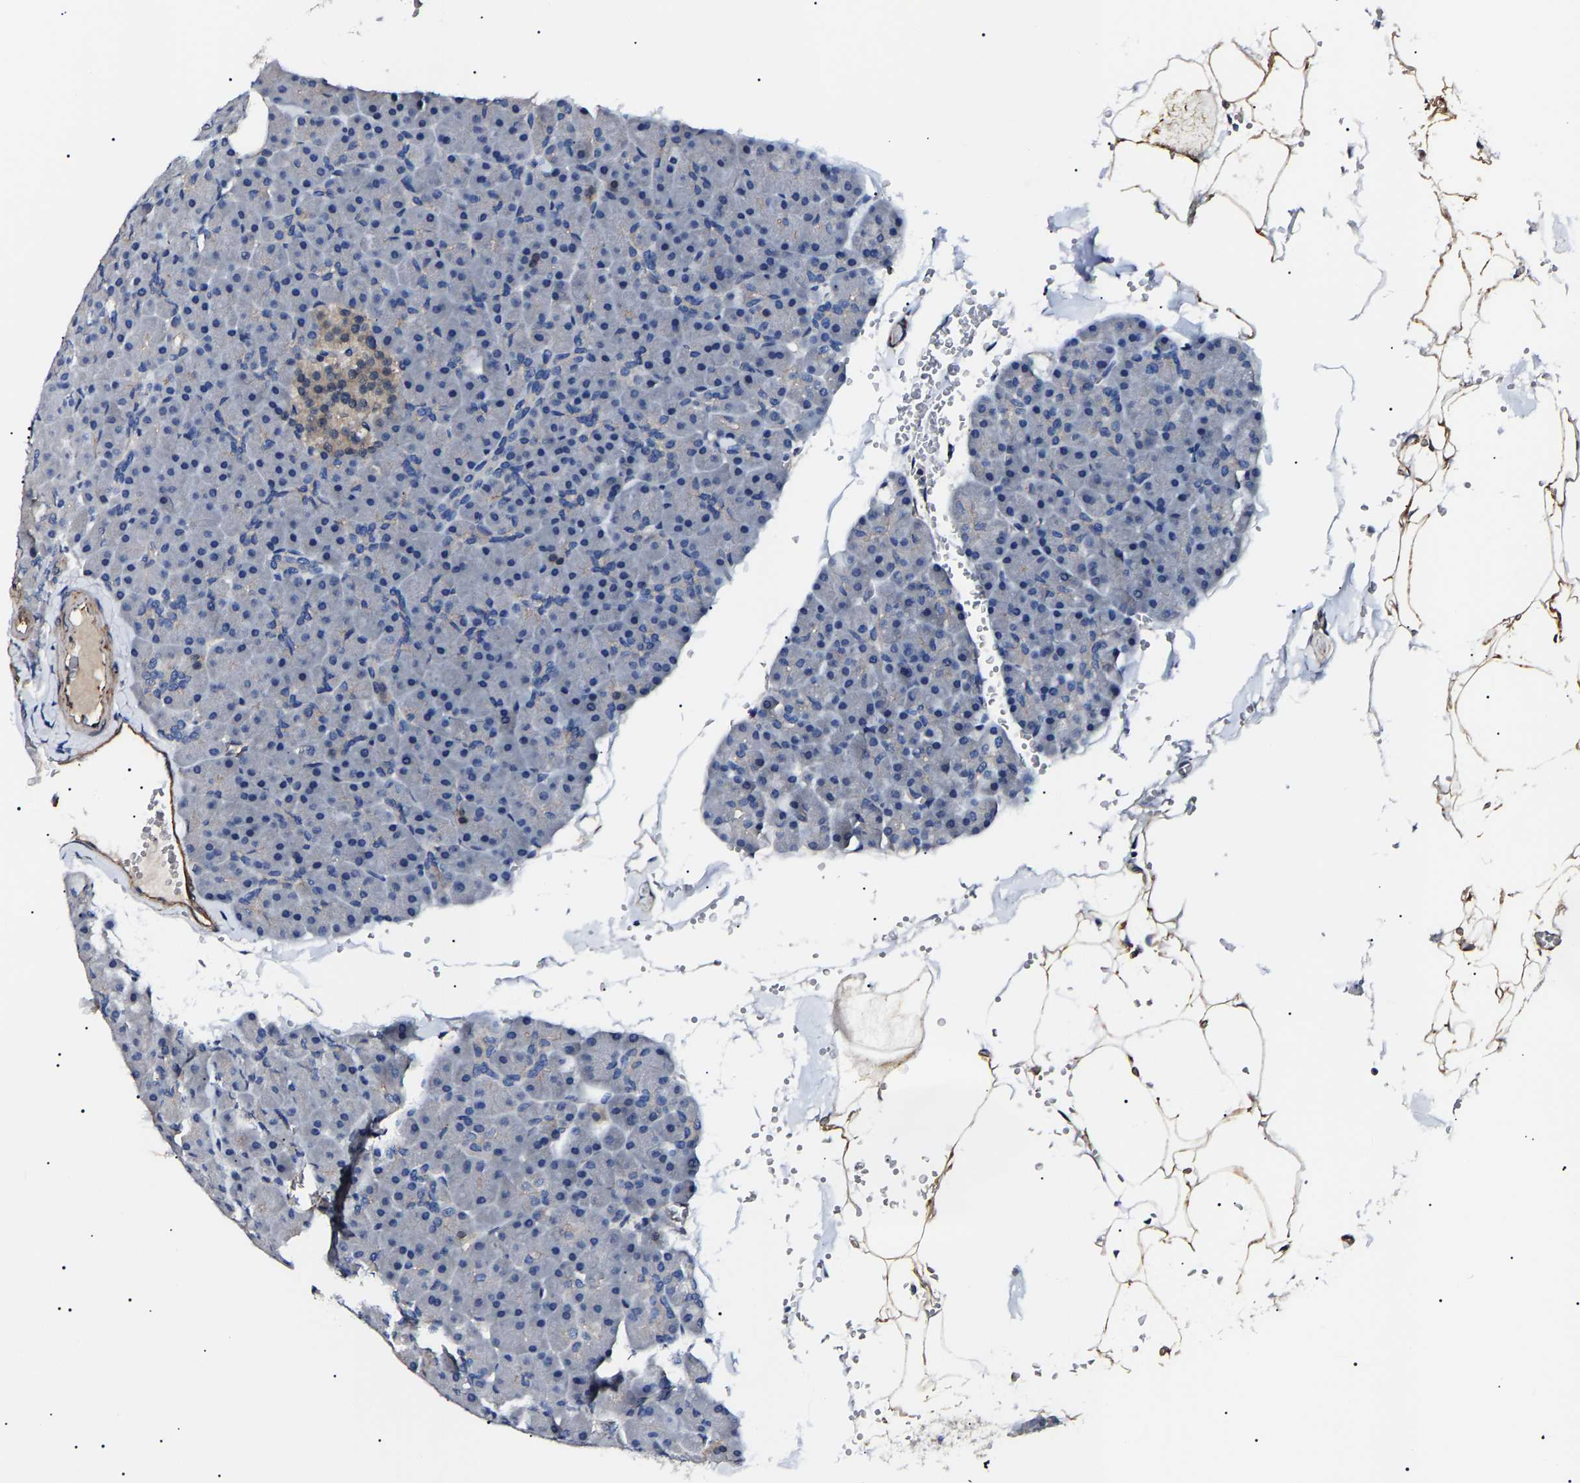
{"staining": {"intensity": "negative", "quantity": "none", "location": "none"}, "tissue": "pancreas", "cell_type": "Exocrine glandular cells", "image_type": "normal", "snomed": [{"axis": "morphology", "description": "Normal tissue, NOS"}, {"axis": "topography", "description": "Pancreas"}], "caption": "This is an IHC image of normal human pancreas. There is no positivity in exocrine glandular cells.", "gene": "KLHL42", "patient": {"sex": "male", "age": 35}}